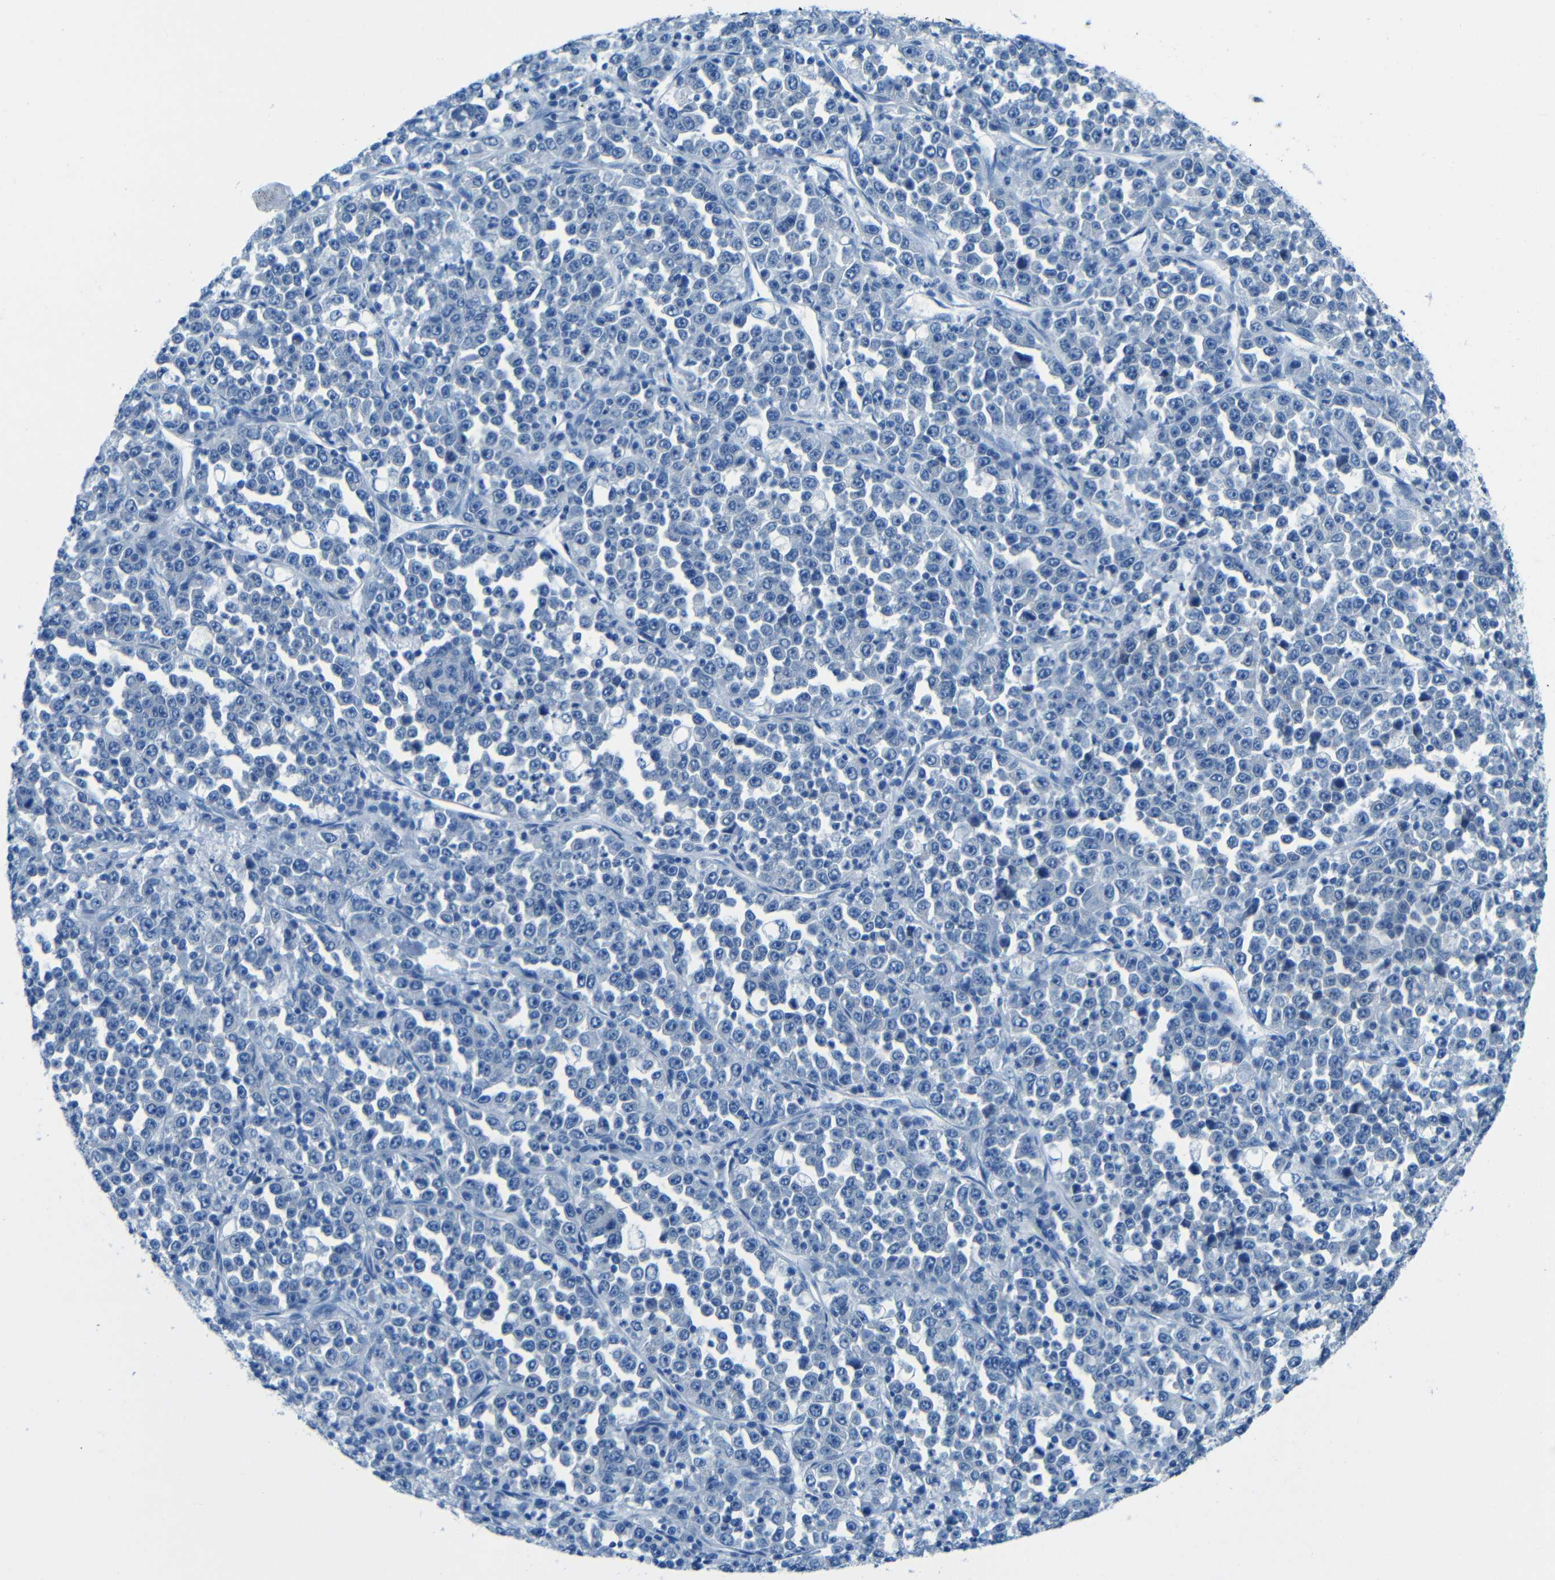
{"staining": {"intensity": "negative", "quantity": "none", "location": "none"}, "tissue": "stomach cancer", "cell_type": "Tumor cells", "image_type": "cancer", "snomed": [{"axis": "morphology", "description": "Normal tissue, NOS"}, {"axis": "morphology", "description": "Adenocarcinoma, NOS"}, {"axis": "topography", "description": "Stomach, upper"}, {"axis": "topography", "description": "Stomach"}], "caption": "This micrograph is of adenocarcinoma (stomach) stained with immunohistochemistry to label a protein in brown with the nuclei are counter-stained blue. There is no positivity in tumor cells. (DAB (3,3'-diaminobenzidine) IHC visualized using brightfield microscopy, high magnification).", "gene": "MAP2", "patient": {"sex": "male", "age": 59}}